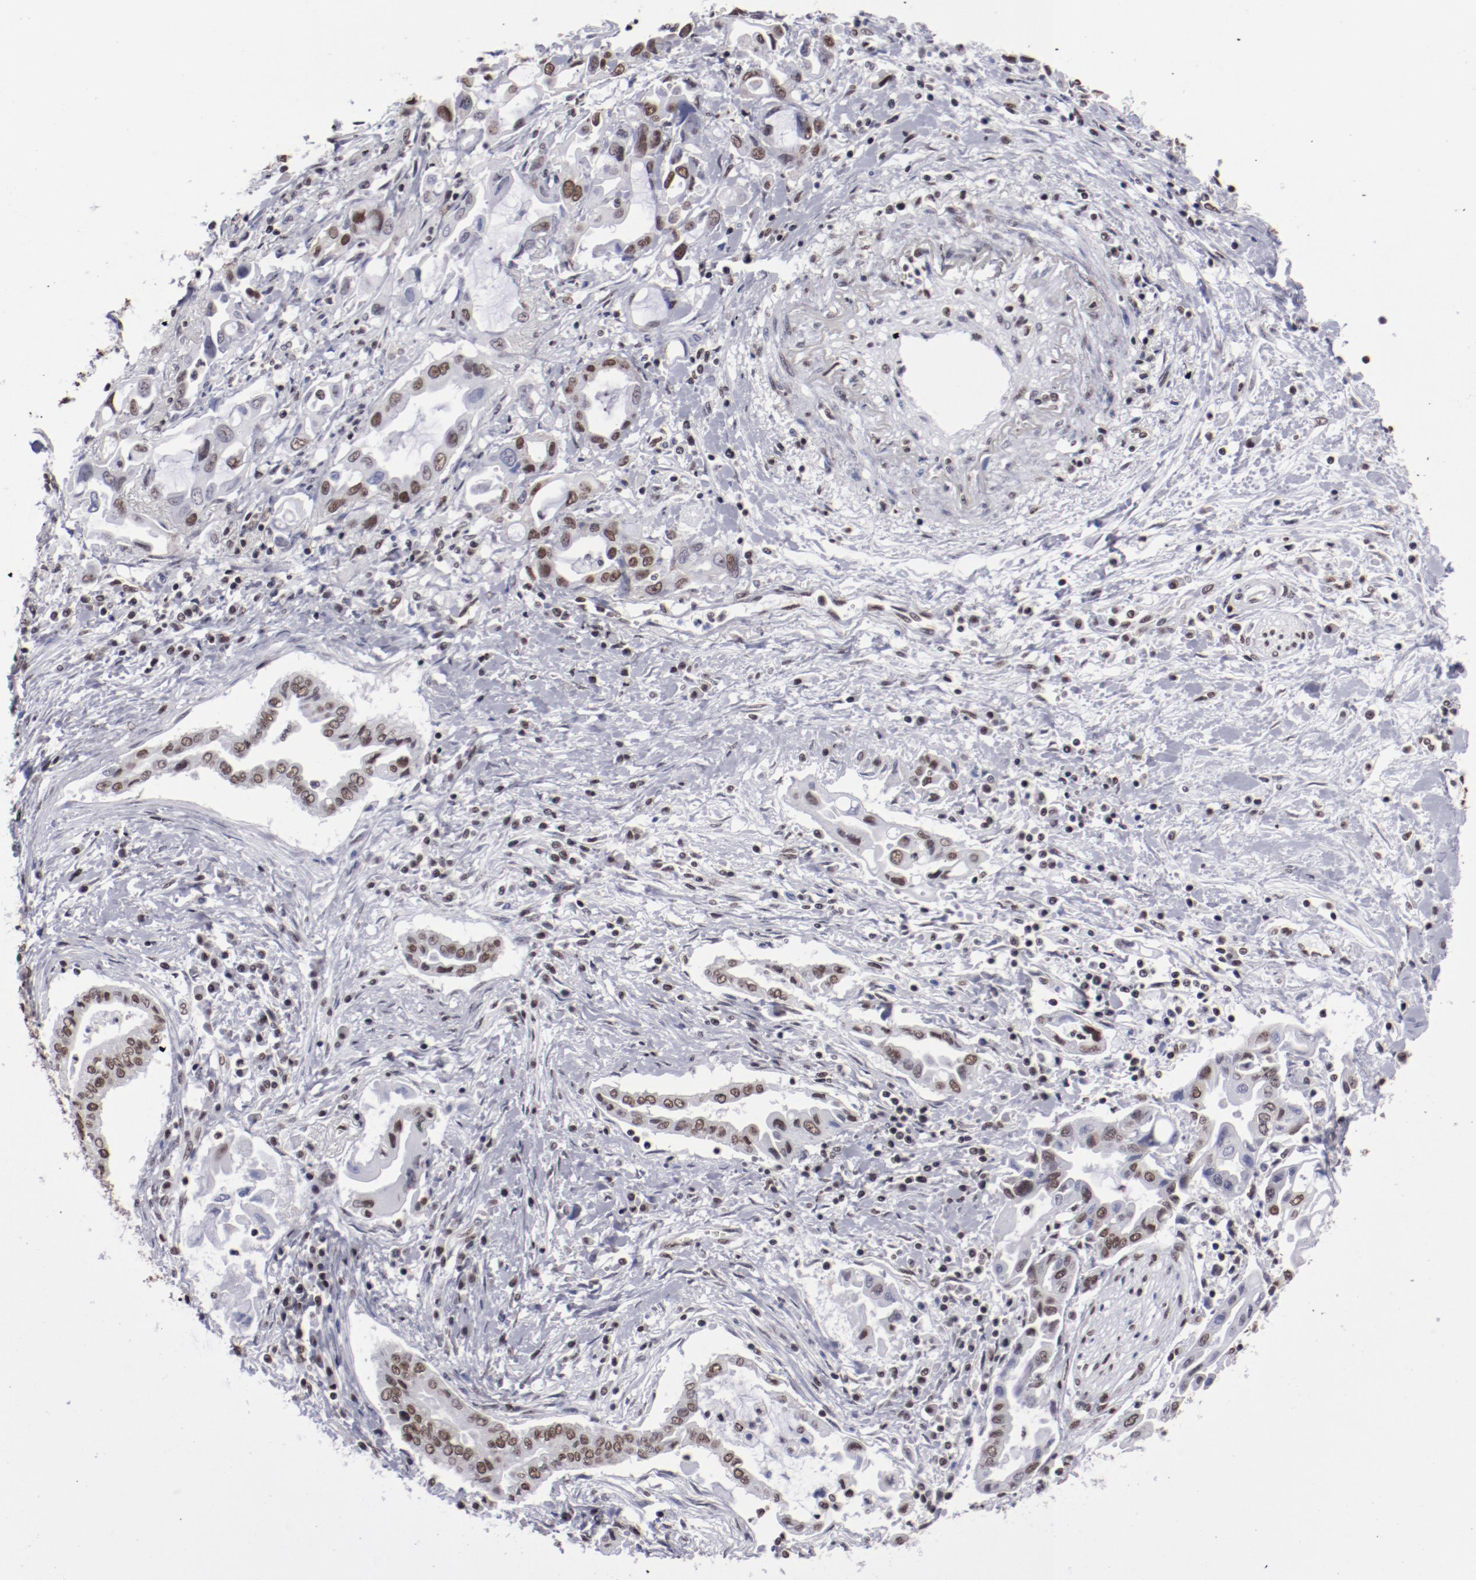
{"staining": {"intensity": "moderate", "quantity": ">75%", "location": "nuclear"}, "tissue": "pancreatic cancer", "cell_type": "Tumor cells", "image_type": "cancer", "snomed": [{"axis": "morphology", "description": "Adenocarcinoma, NOS"}, {"axis": "topography", "description": "Pancreas"}], "caption": "IHC (DAB (3,3'-diaminobenzidine)) staining of adenocarcinoma (pancreatic) reveals moderate nuclear protein positivity in about >75% of tumor cells. (IHC, brightfield microscopy, high magnification).", "gene": "HNRNPA2B1", "patient": {"sex": "female", "age": 57}}